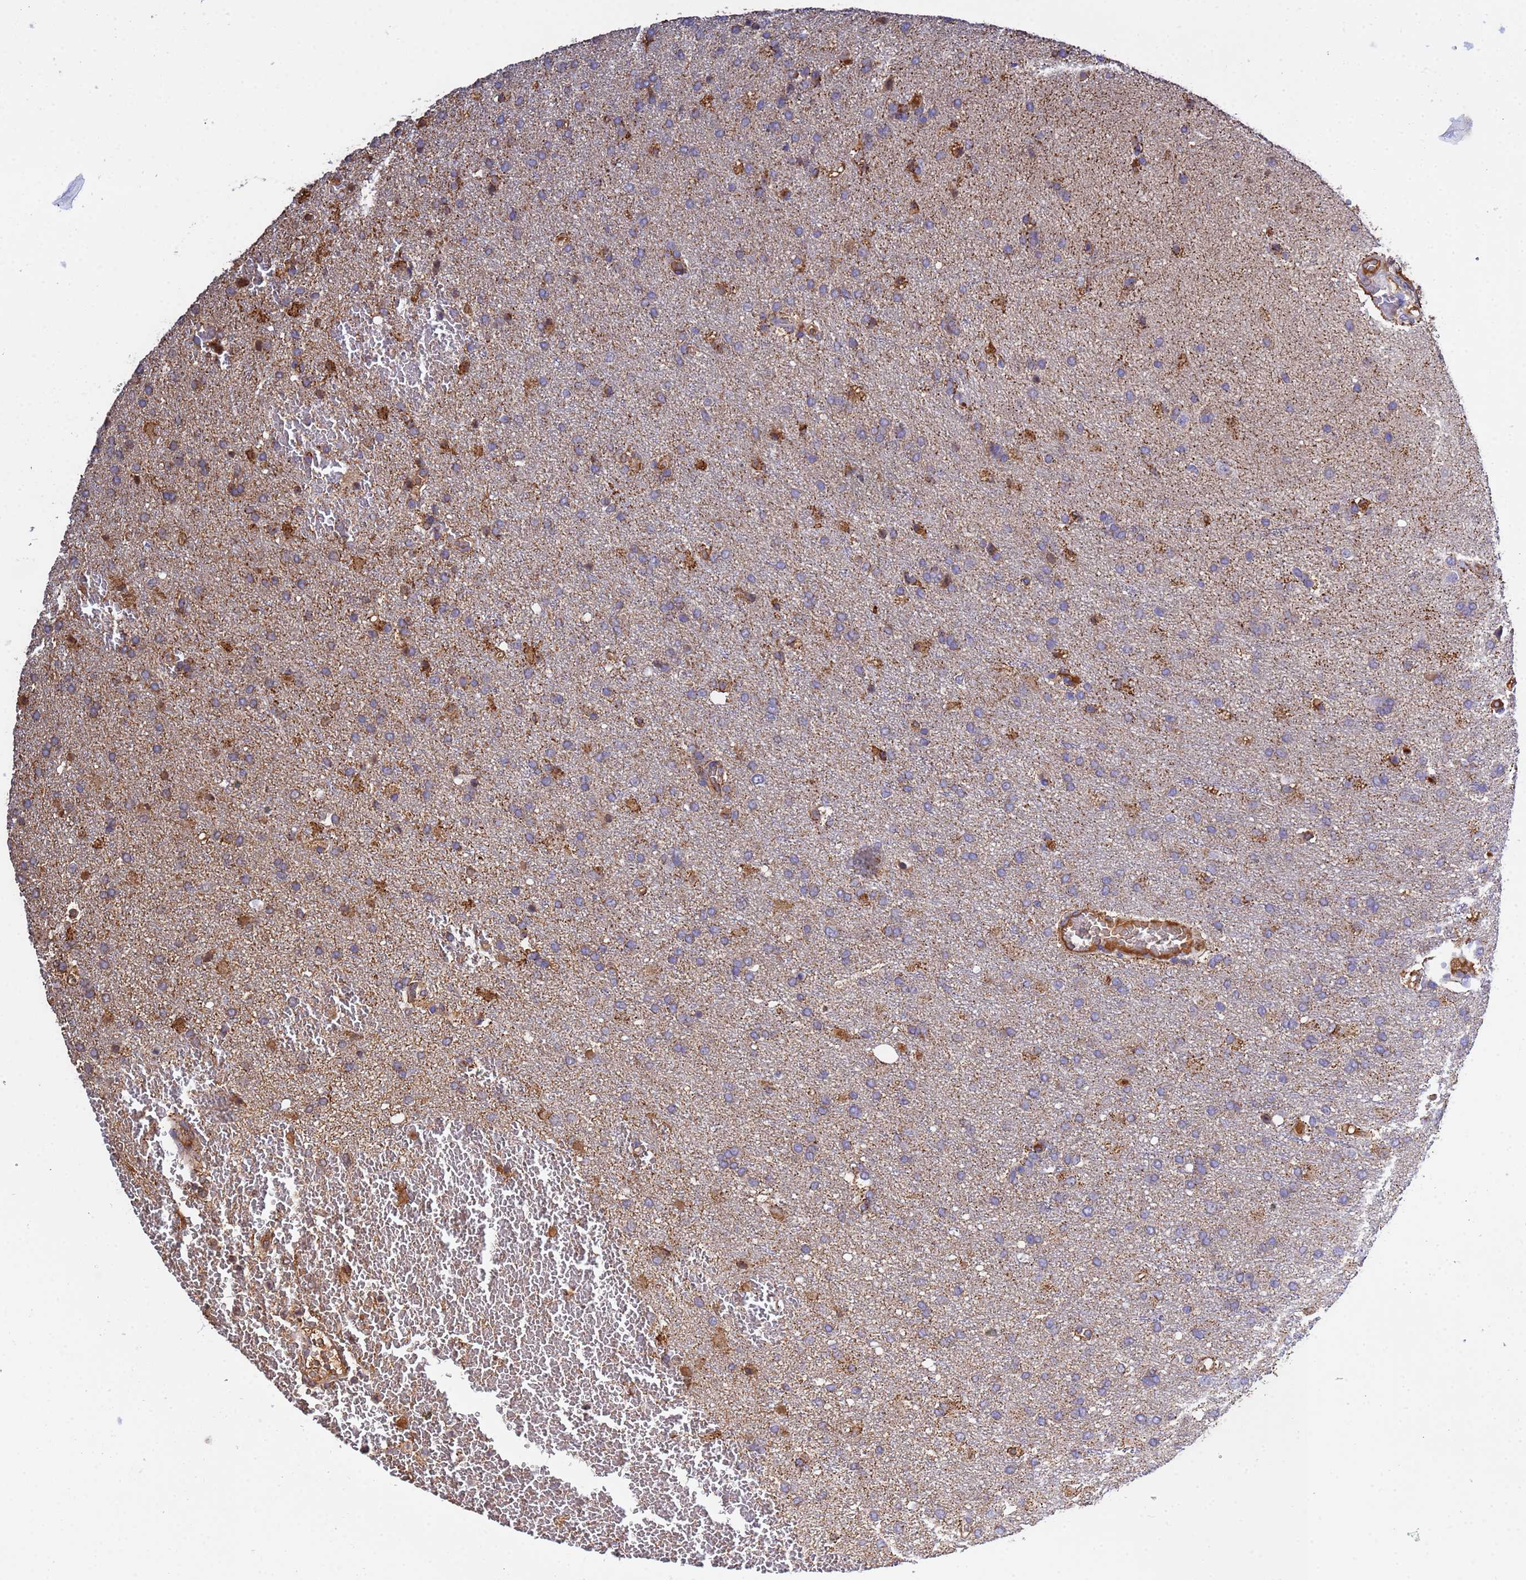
{"staining": {"intensity": "moderate", "quantity": "<25%", "location": "cytoplasmic/membranous"}, "tissue": "glioma", "cell_type": "Tumor cells", "image_type": "cancer", "snomed": [{"axis": "morphology", "description": "Glioma, malignant, High grade"}, {"axis": "topography", "description": "Brain"}], "caption": "IHC histopathology image of neoplastic tissue: human glioma stained using immunohistochemistry (IHC) displays low levels of moderate protein expression localized specifically in the cytoplasmic/membranous of tumor cells, appearing as a cytoplasmic/membranous brown color.", "gene": "GLUD1", "patient": {"sex": "female", "age": 74}}